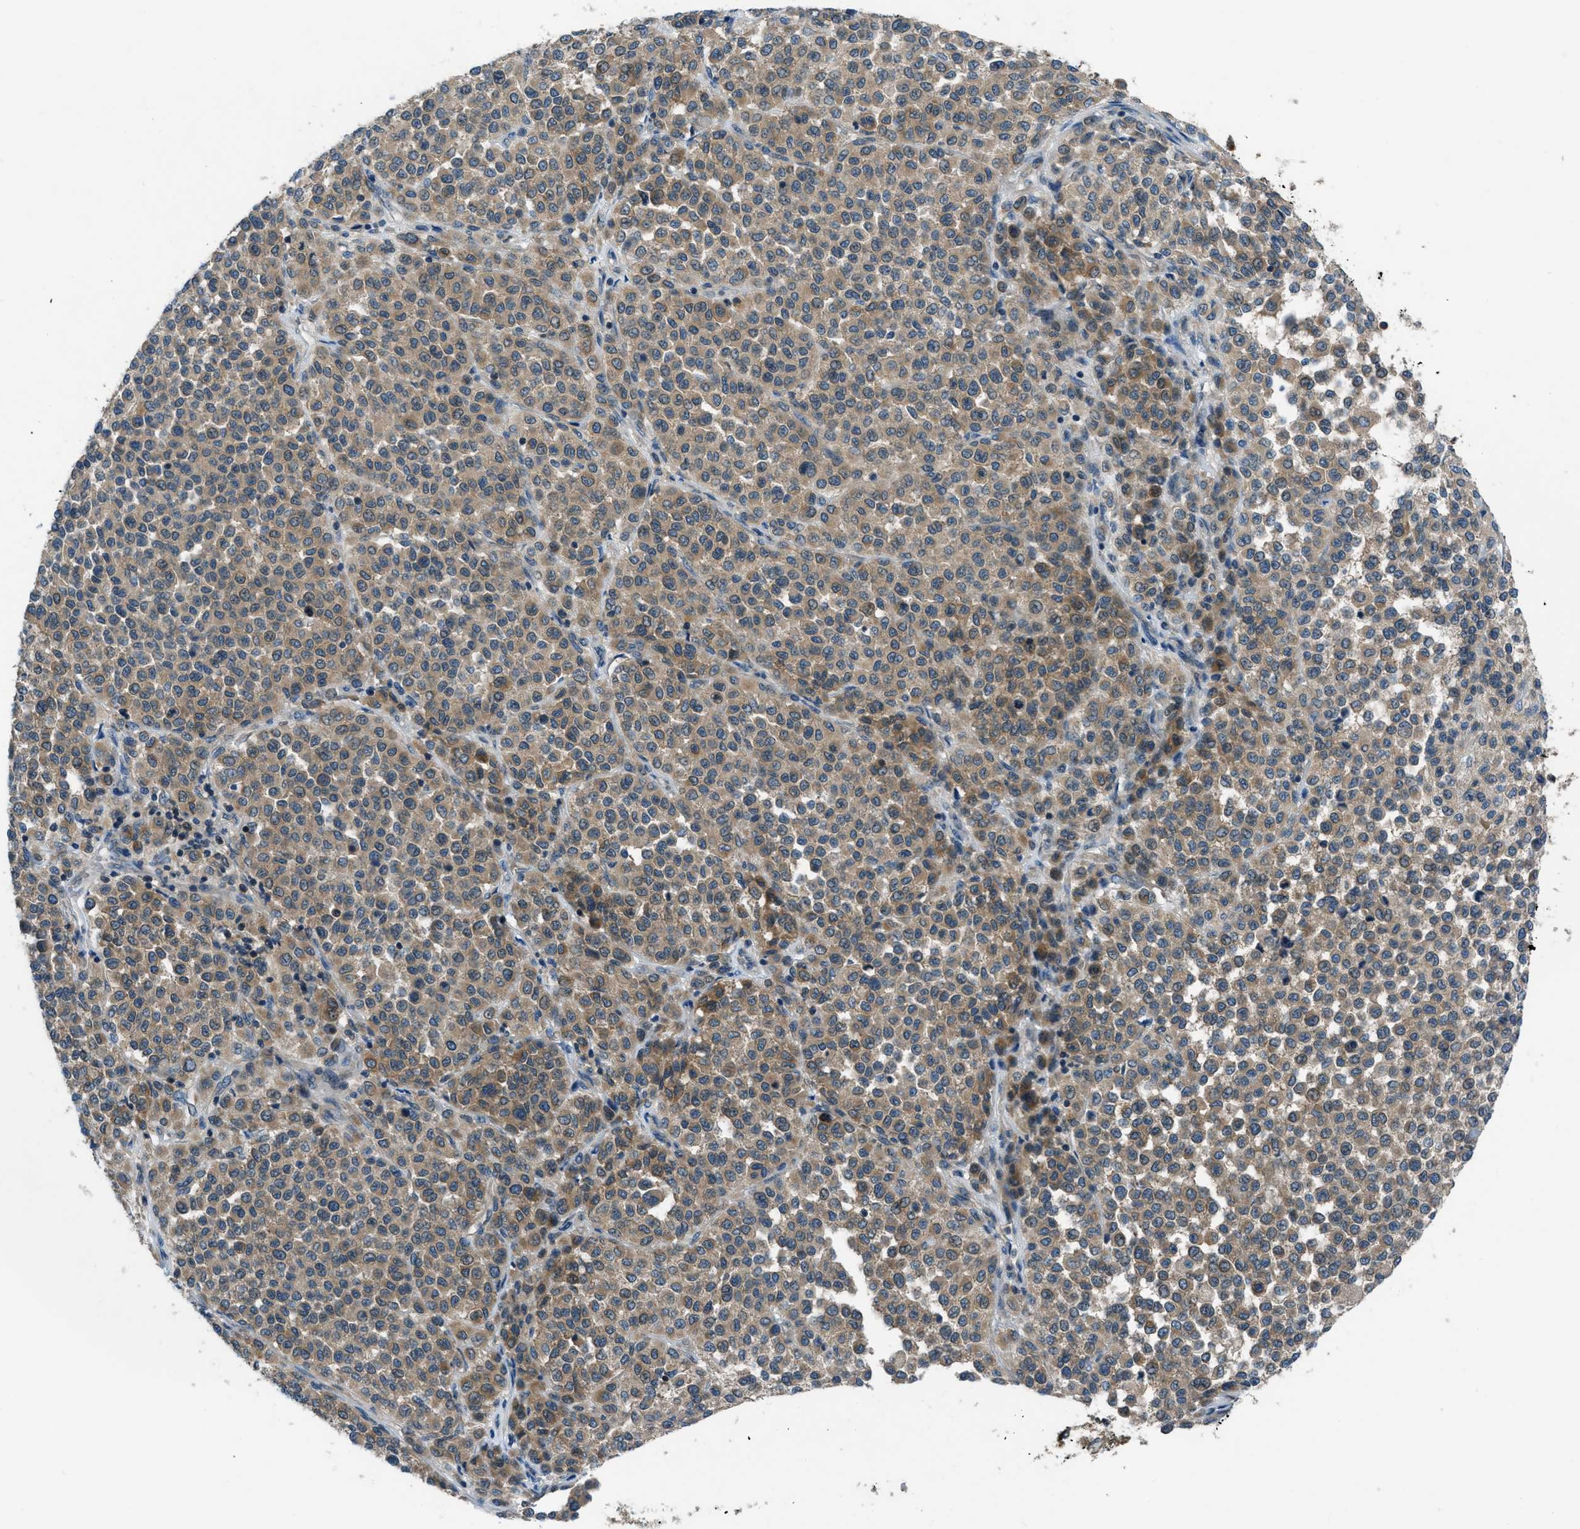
{"staining": {"intensity": "weak", "quantity": ">75%", "location": "cytoplasmic/membranous"}, "tissue": "melanoma", "cell_type": "Tumor cells", "image_type": "cancer", "snomed": [{"axis": "morphology", "description": "Malignant melanoma, Metastatic site"}, {"axis": "topography", "description": "Pancreas"}], "caption": "Malignant melanoma (metastatic site) was stained to show a protein in brown. There is low levels of weak cytoplasmic/membranous expression in about >75% of tumor cells.", "gene": "ARFGAP2", "patient": {"sex": "female", "age": 30}}